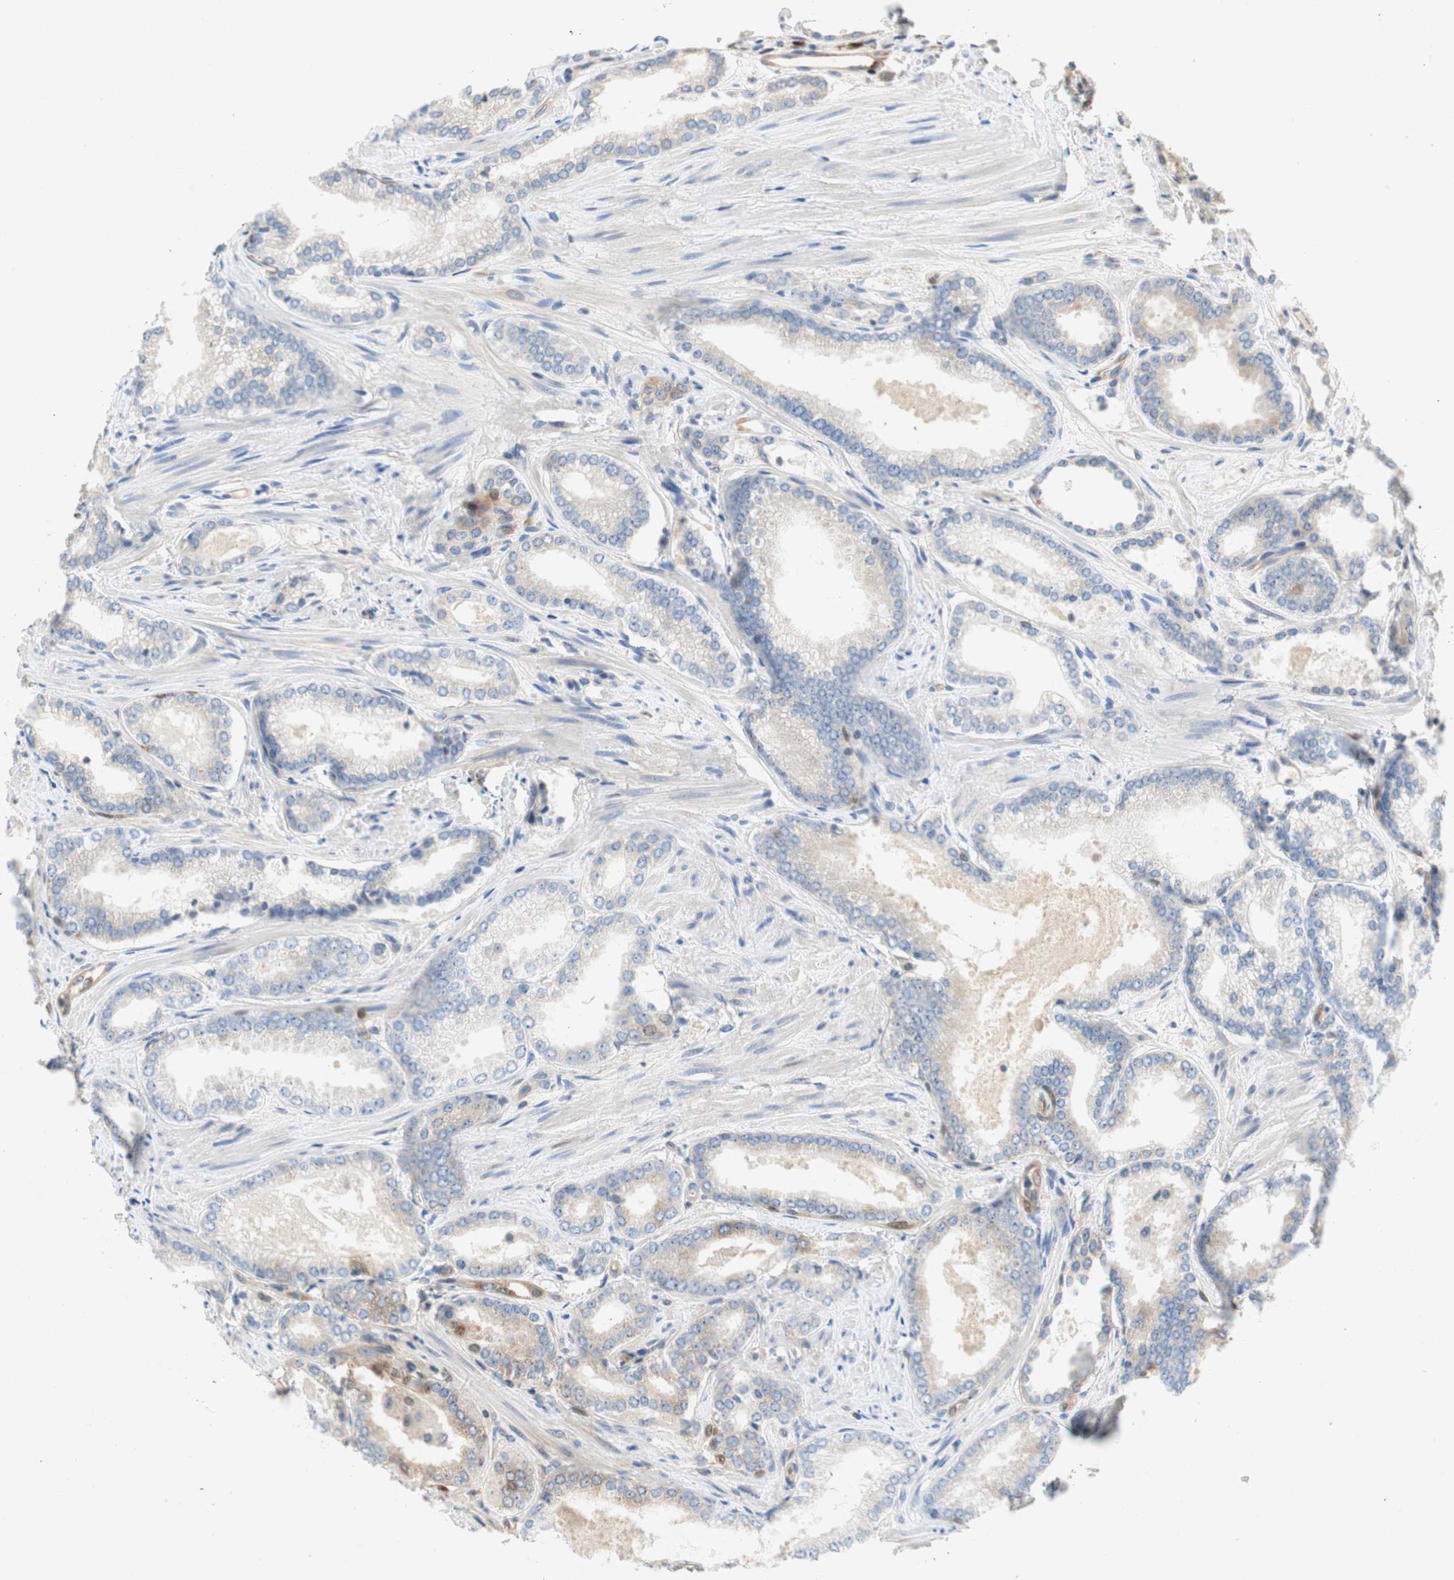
{"staining": {"intensity": "weak", "quantity": "<25%", "location": "cytoplasmic/membranous"}, "tissue": "prostate cancer", "cell_type": "Tumor cells", "image_type": "cancer", "snomed": [{"axis": "morphology", "description": "Adenocarcinoma, Low grade"}, {"axis": "topography", "description": "Prostate"}], "caption": "Tumor cells show no significant staining in prostate cancer.", "gene": "RELB", "patient": {"sex": "male", "age": 60}}